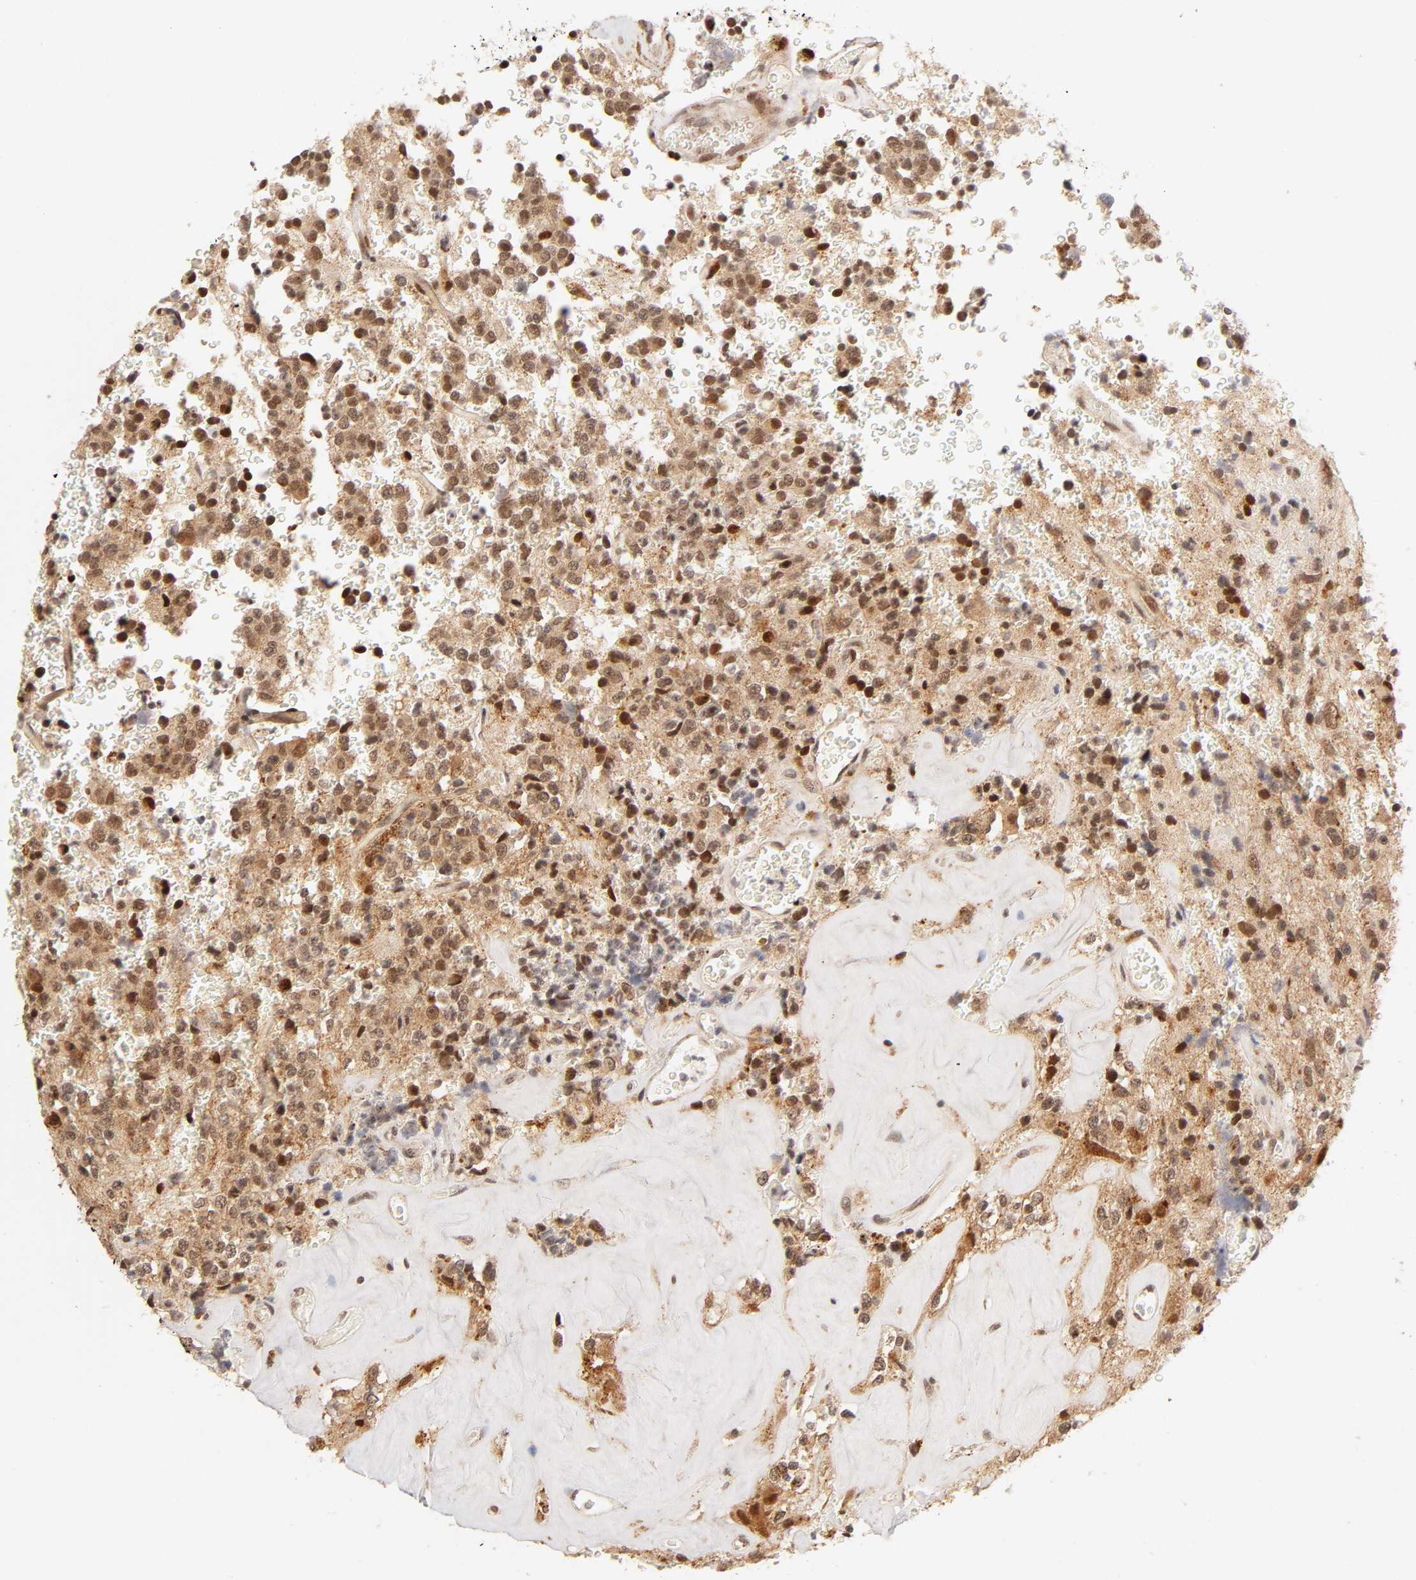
{"staining": {"intensity": "moderate", "quantity": ">75%", "location": "cytoplasmic/membranous,nuclear"}, "tissue": "glioma", "cell_type": "Tumor cells", "image_type": "cancer", "snomed": [{"axis": "morphology", "description": "Glioma, malignant, High grade"}, {"axis": "topography", "description": "pancreas cauda"}], "caption": "Immunohistochemistry (IHC) (DAB) staining of glioma displays moderate cytoplasmic/membranous and nuclear protein positivity in approximately >75% of tumor cells.", "gene": "TAF10", "patient": {"sex": "male", "age": 60}}